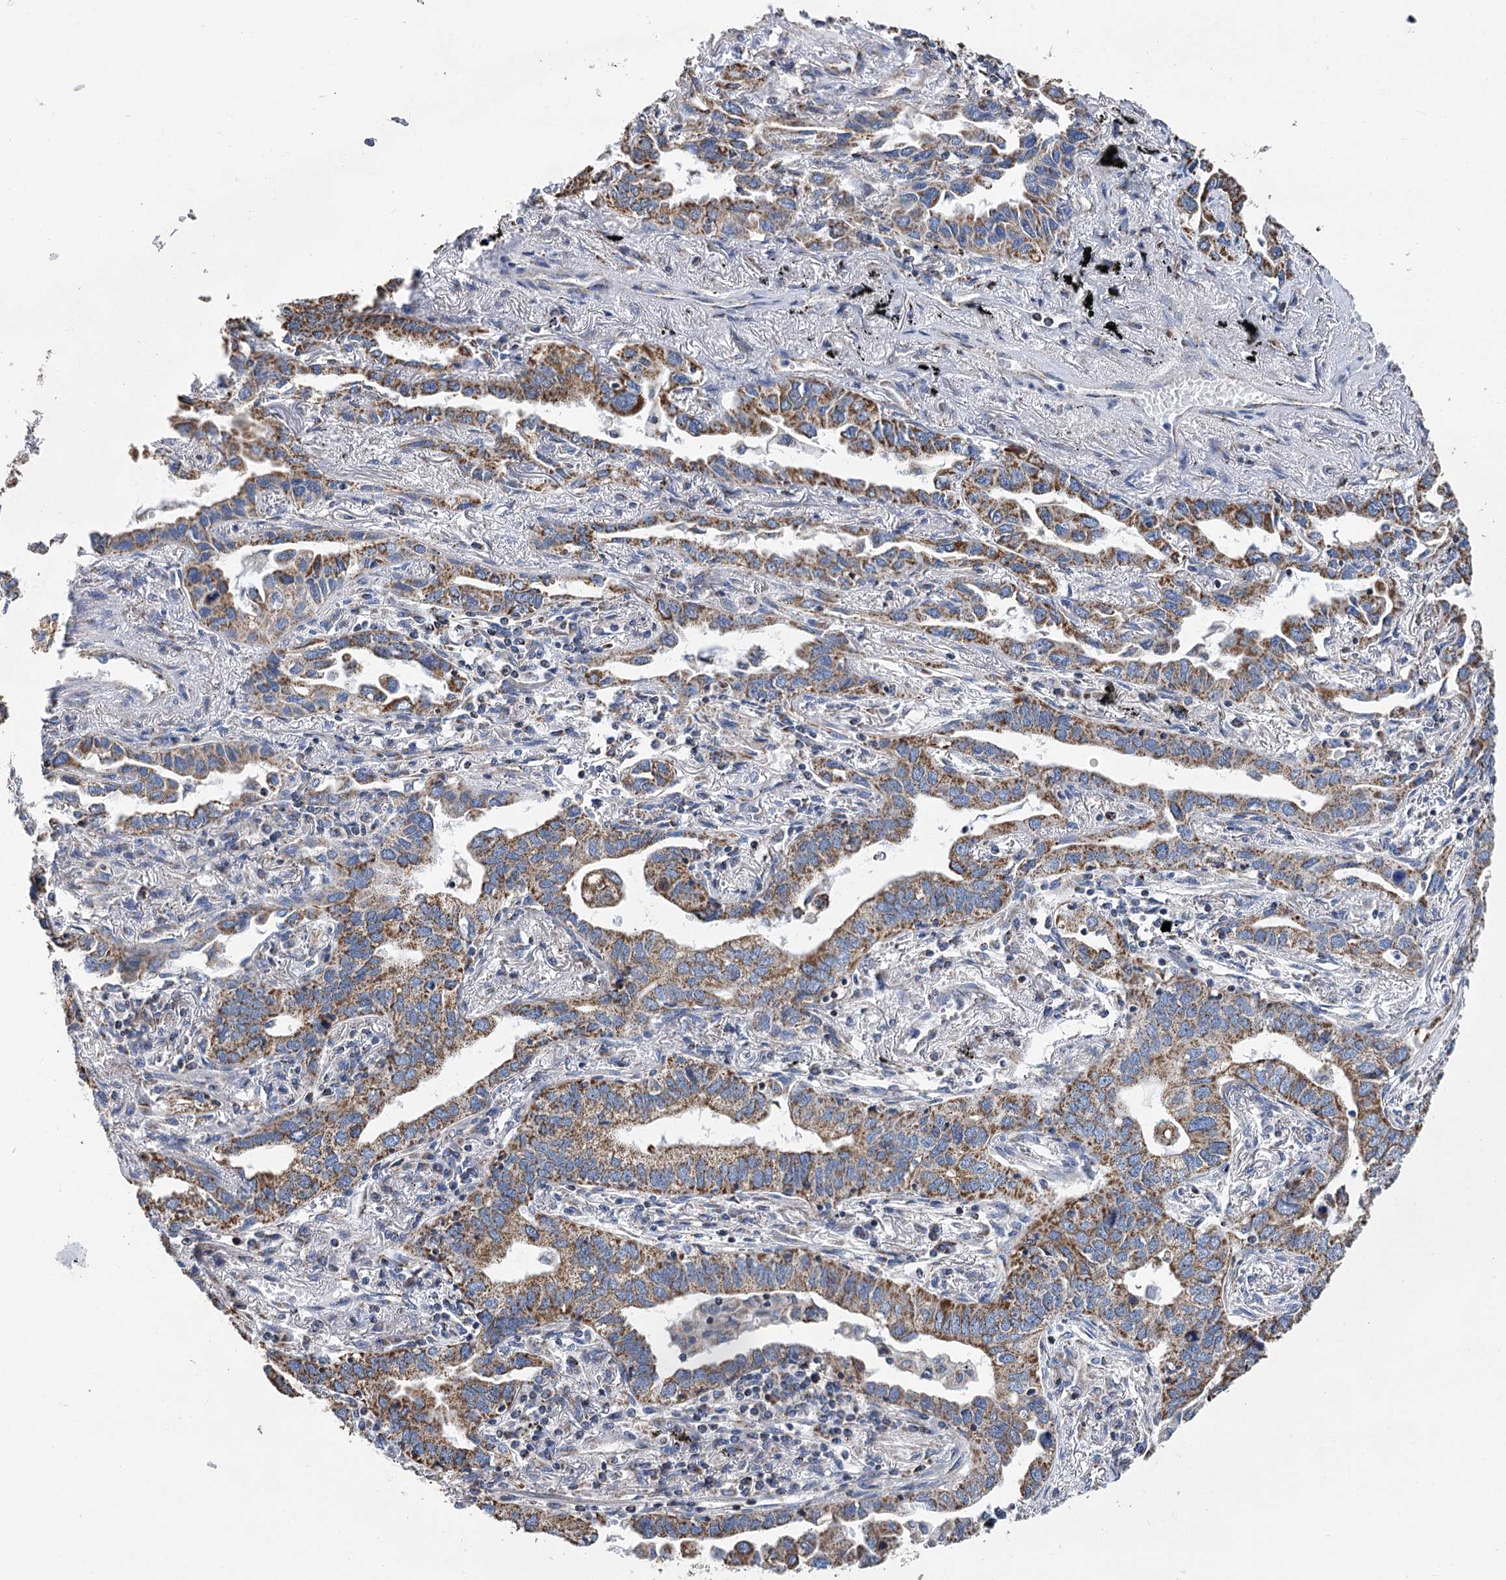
{"staining": {"intensity": "moderate", "quantity": ">75%", "location": "cytoplasmic/membranous"}, "tissue": "lung cancer", "cell_type": "Tumor cells", "image_type": "cancer", "snomed": [{"axis": "morphology", "description": "Adenocarcinoma, NOS"}, {"axis": "topography", "description": "Lung"}], "caption": "Brown immunohistochemical staining in lung cancer (adenocarcinoma) demonstrates moderate cytoplasmic/membranous staining in approximately >75% of tumor cells.", "gene": "CCDC73", "patient": {"sex": "male", "age": 67}}